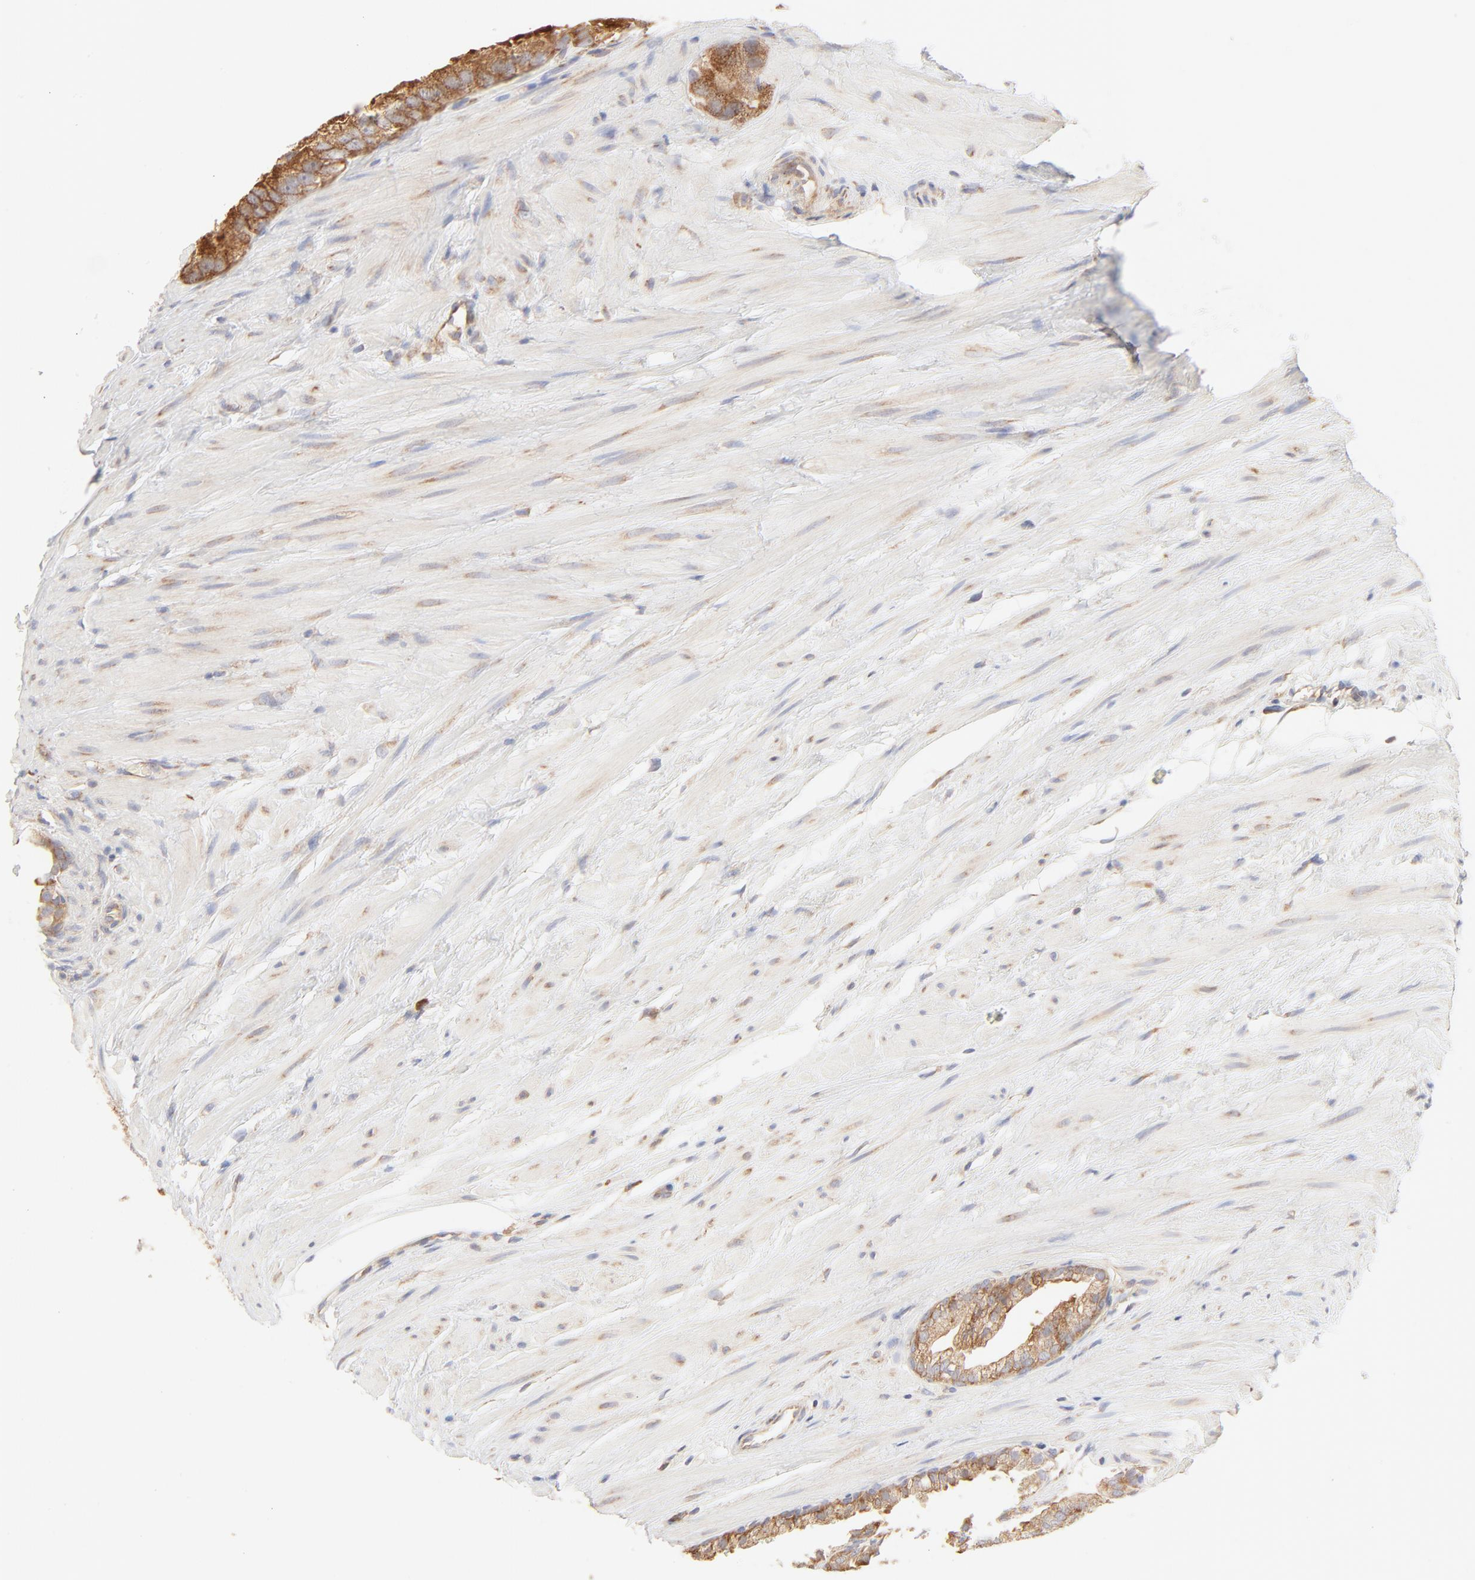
{"staining": {"intensity": "moderate", "quantity": ">75%", "location": "cytoplasmic/membranous"}, "tissue": "prostate cancer", "cell_type": "Tumor cells", "image_type": "cancer", "snomed": [{"axis": "morphology", "description": "Adenocarcinoma, Low grade"}, {"axis": "topography", "description": "Prostate"}], "caption": "The micrograph exhibits a brown stain indicating the presence of a protein in the cytoplasmic/membranous of tumor cells in prostate adenocarcinoma (low-grade). (Stains: DAB in brown, nuclei in blue, Microscopy: brightfield microscopy at high magnification).", "gene": "RPS20", "patient": {"sex": "male", "age": 69}}